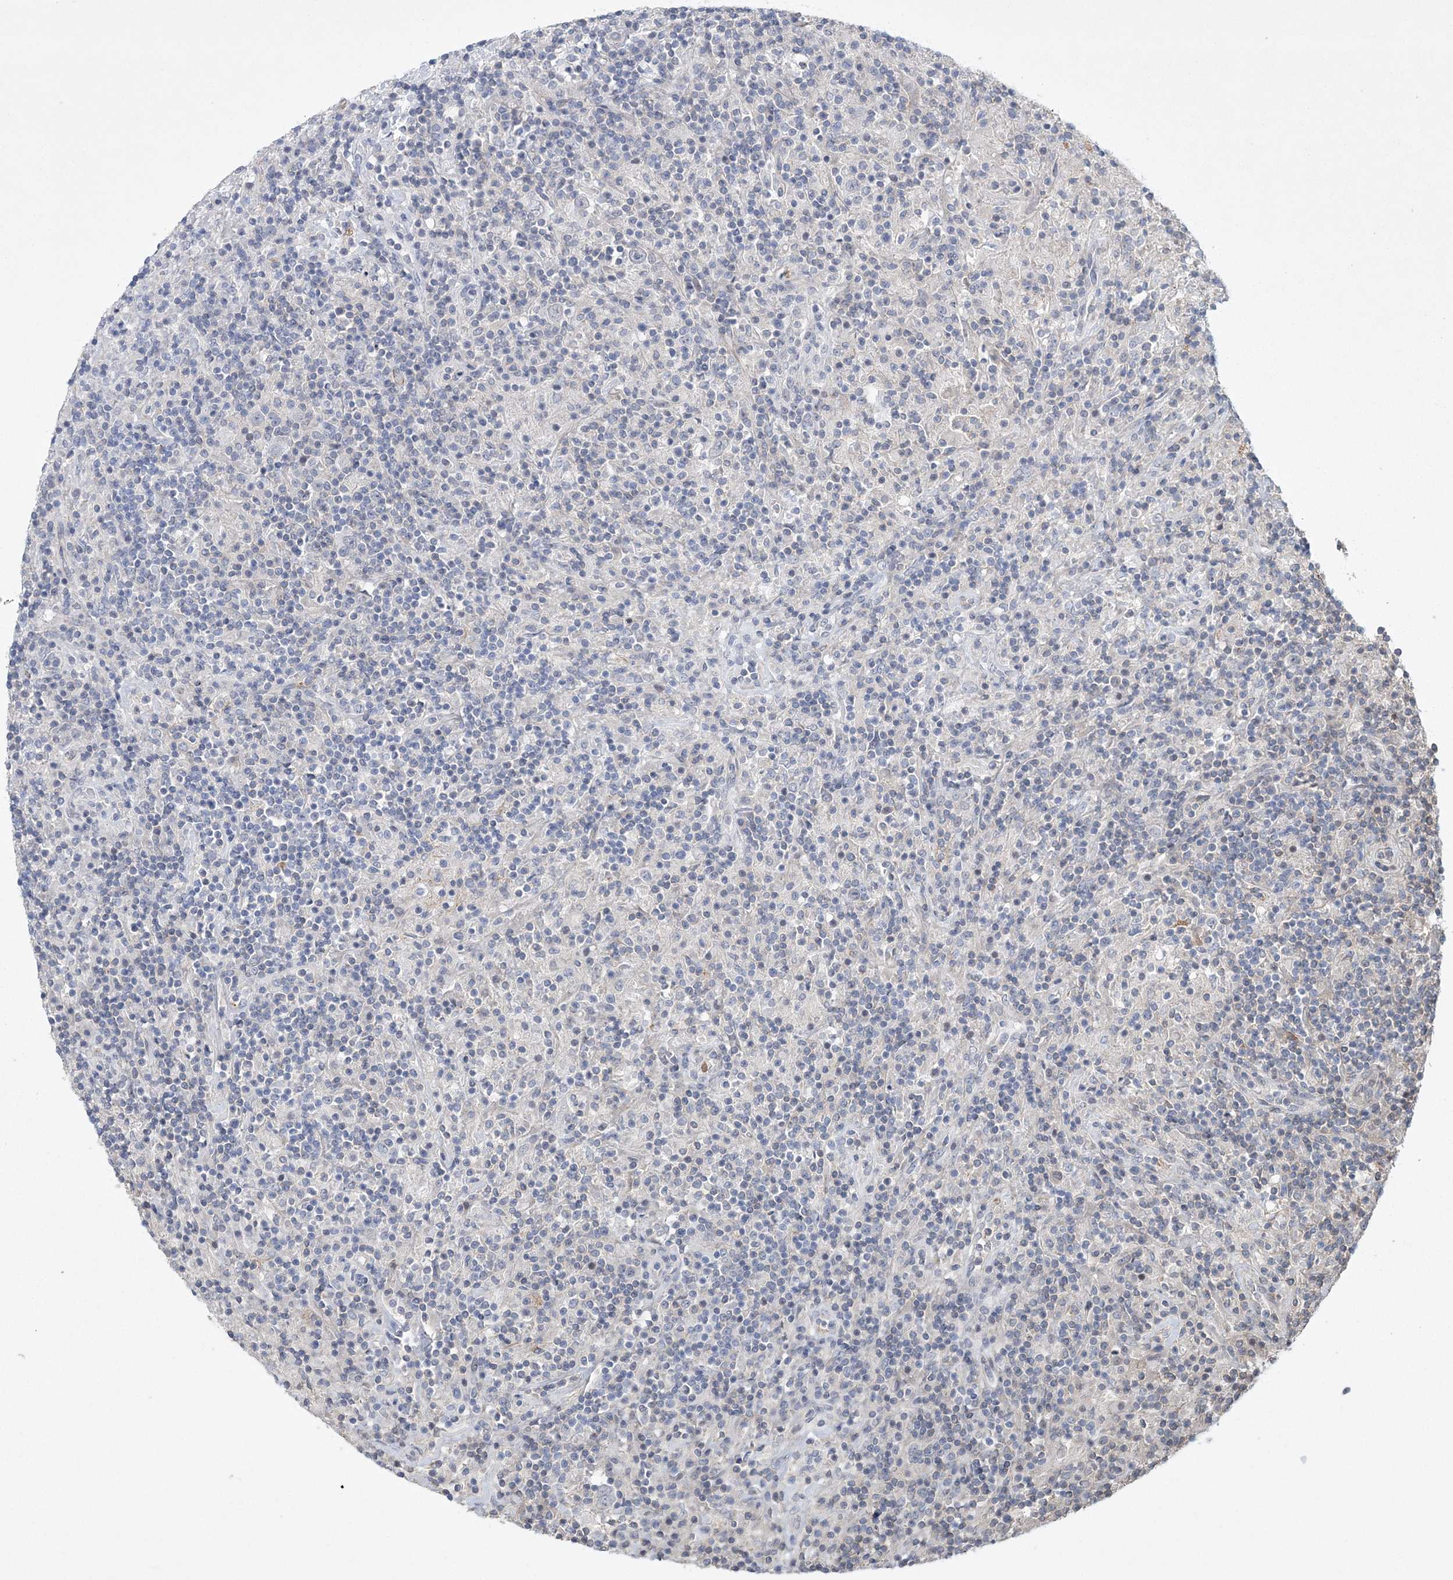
{"staining": {"intensity": "negative", "quantity": "none", "location": "none"}, "tissue": "lymphoma", "cell_type": "Tumor cells", "image_type": "cancer", "snomed": [{"axis": "morphology", "description": "Hodgkin's disease, NOS"}, {"axis": "topography", "description": "Lymph node"}], "caption": "An IHC image of Hodgkin's disease is shown. There is no staining in tumor cells of Hodgkin's disease.", "gene": "DPCD", "patient": {"sex": "male", "age": 70}}